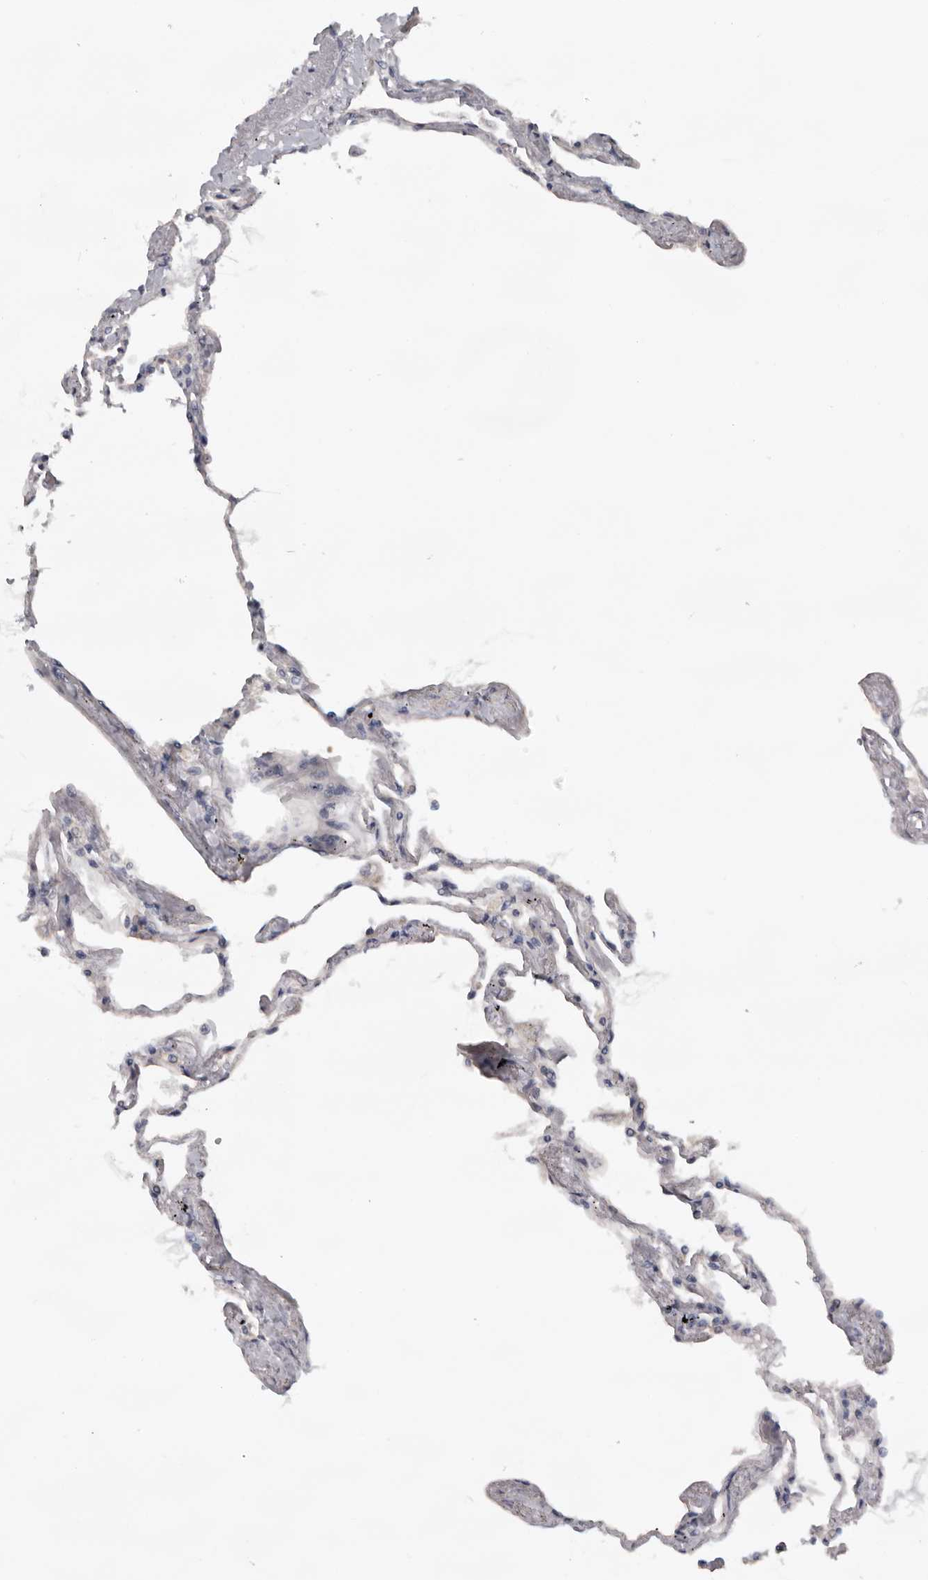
{"staining": {"intensity": "weak", "quantity": "<25%", "location": "cytoplasmic/membranous"}, "tissue": "lung", "cell_type": "Alveolar cells", "image_type": "normal", "snomed": [{"axis": "morphology", "description": "Normal tissue, NOS"}, {"axis": "topography", "description": "Lung"}], "caption": "Alveolar cells show no significant protein positivity in normal lung.", "gene": "HINT3", "patient": {"sex": "female", "age": 67}}